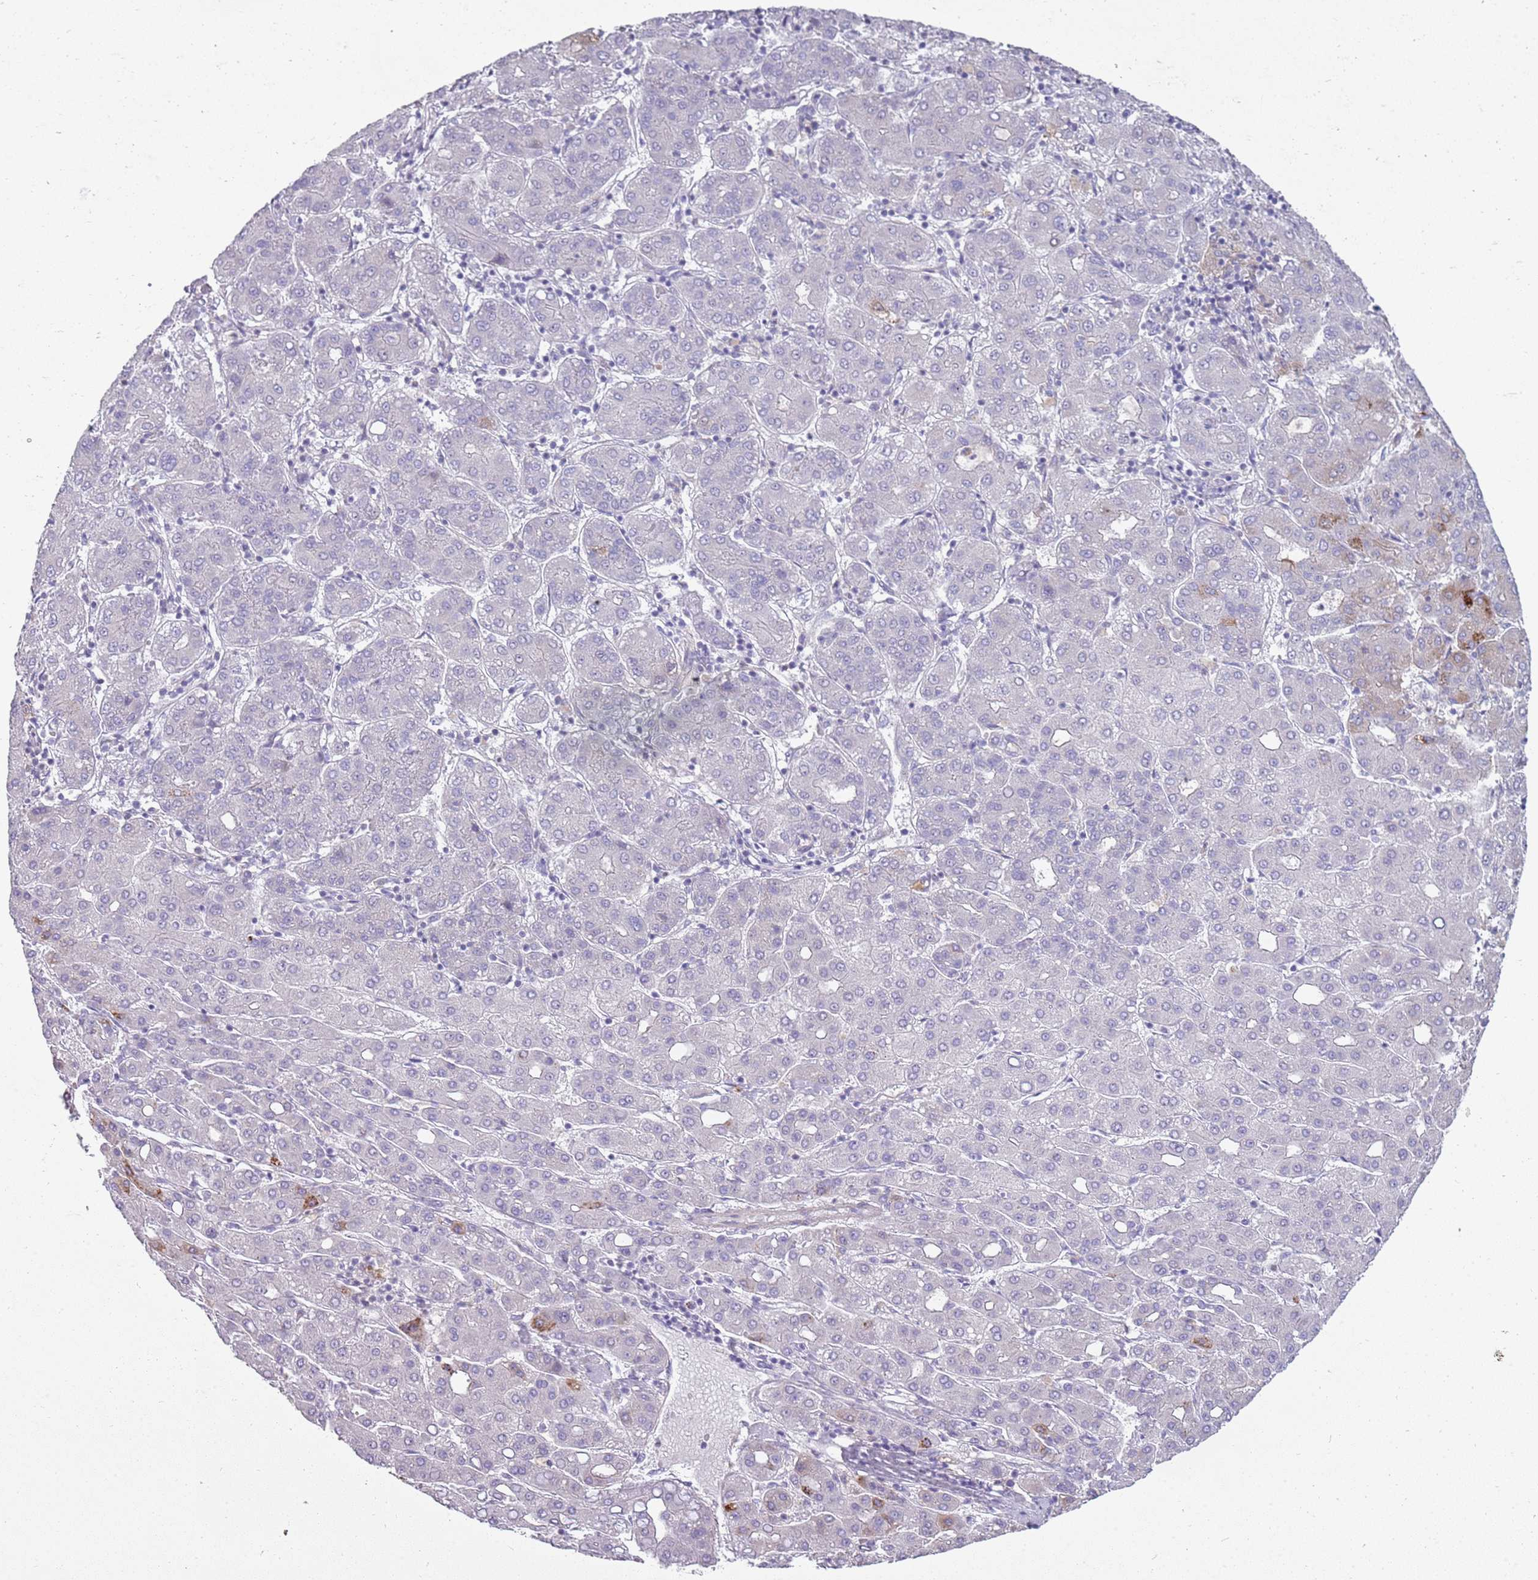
{"staining": {"intensity": "moderate", "quantity": "<25%", "location": "cytoplasmic/membranous"}, "tissue": "liver cancer", "cell_type": "Tumor cells", "image_type": "cancer", "snomed": [{"axis": "morphology", "description": "Carcinoma, Hepatocellular, NOS"}, {"axis": "topography", "description": "Liver"}], "caption": "Protein staining of hepatocellular carcinoma (liver) tissue demonstrates moderate cytoplasmic/membranous positivity in approximately <25% of tumor cells. (brown staining indicates protein expression, while blue staining denotes nuclei).", "gene": "DIPK1C", "patient": {"sex": "male", "age": 65}}